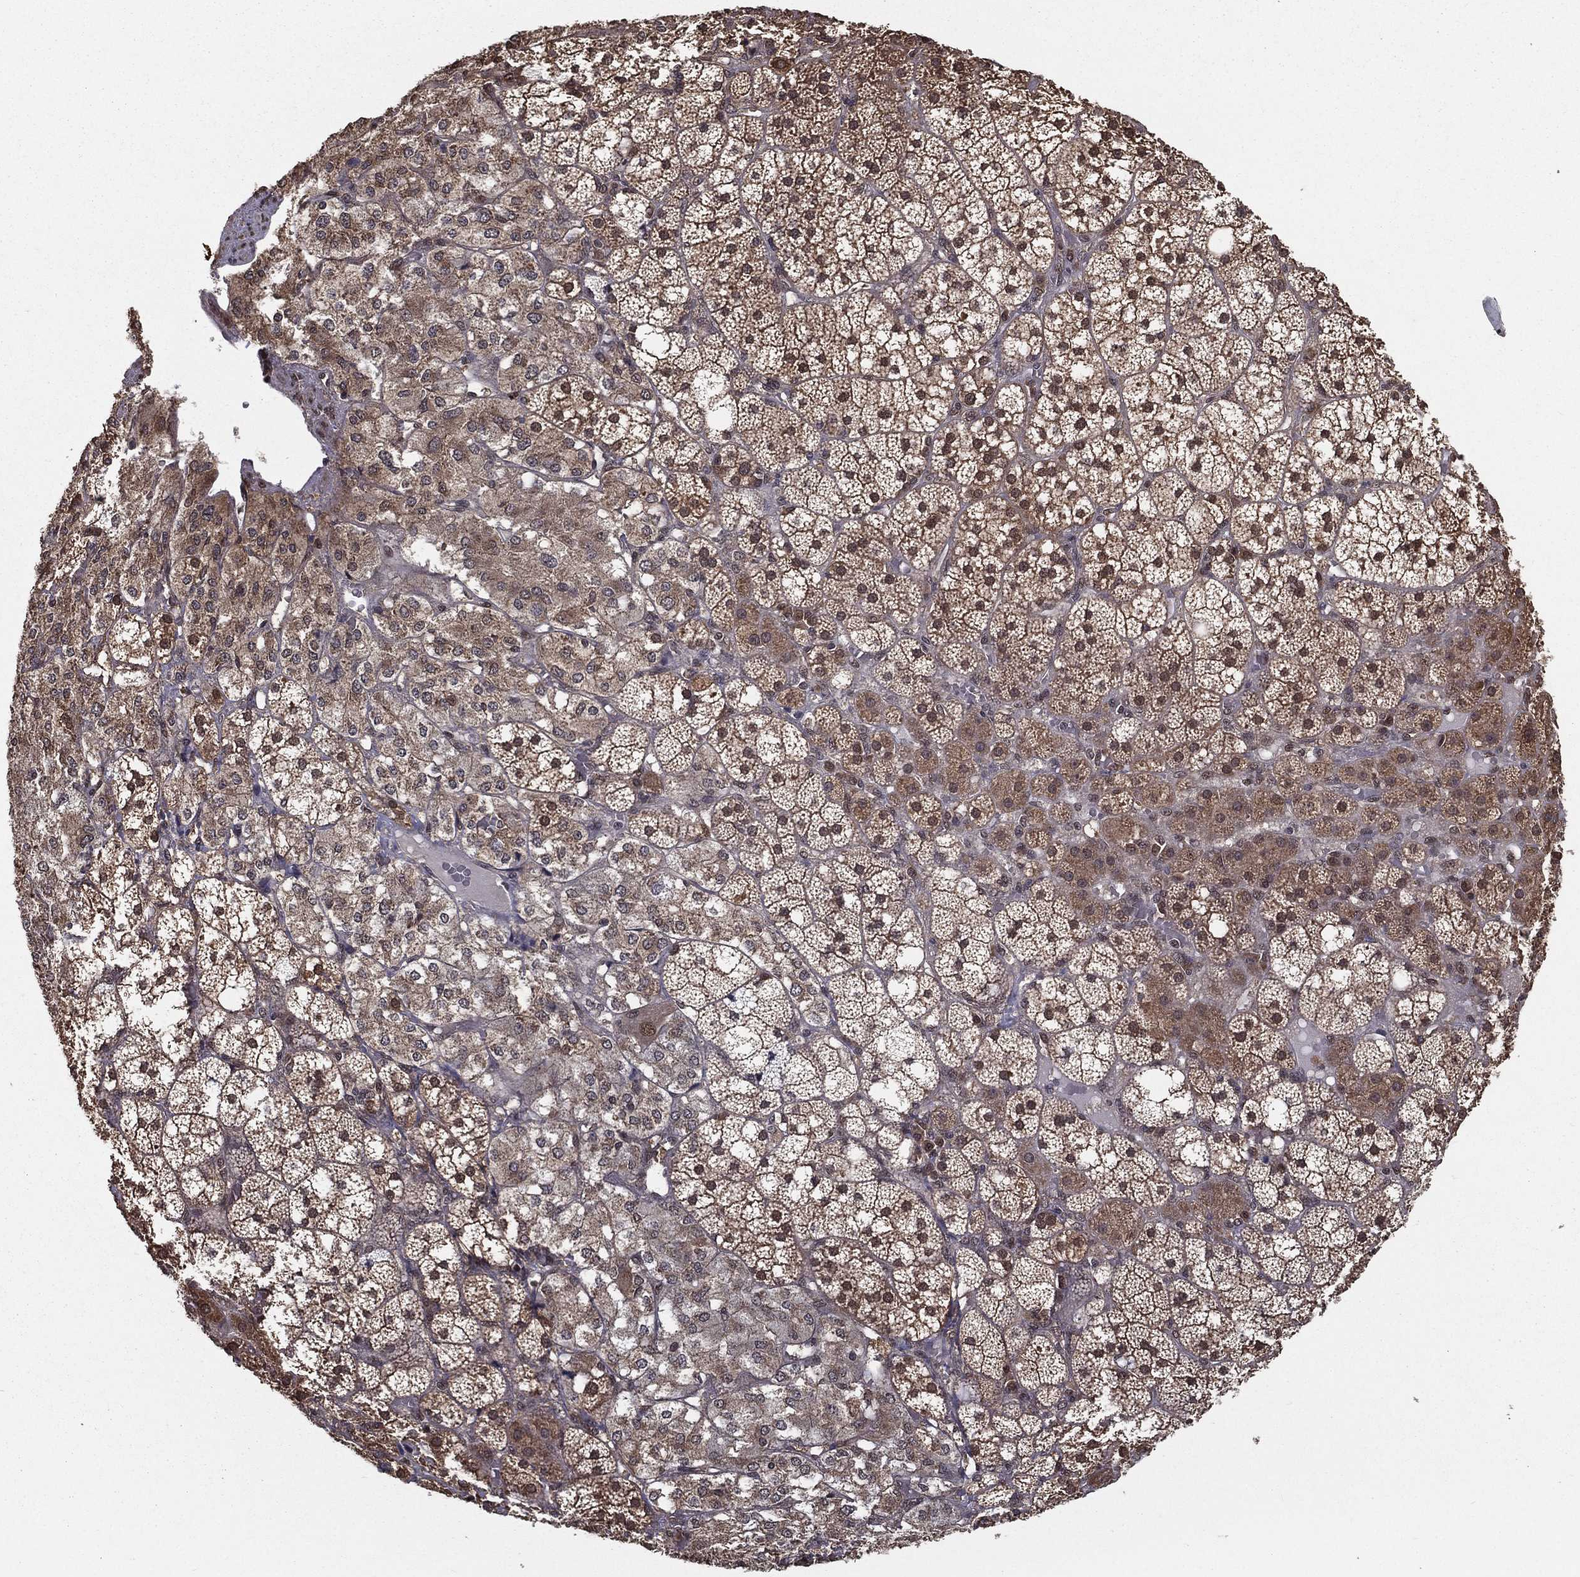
{"staining": {"intensity": "moderate", "quantity": ">75%", "location": "cytoplasmic/membranous,nuclear"}, "tissue": "adrenal gland", "cell_type": "Glandular cells", "image_type": "normal", "snomed": [{"axis": "morphology", "description": "Normal tissue, NOS"}, {"axis": "topography", "description": "Adrenal gland"}], "caption": "Adrenal gland stained for a protein (brown) exhibits moderate cytoplasmic/membranous,nuclear positive staining in approximately >75% of glandular cells.", "gene": "CARM1", "patient": {"sex": "male", "age": 53}}